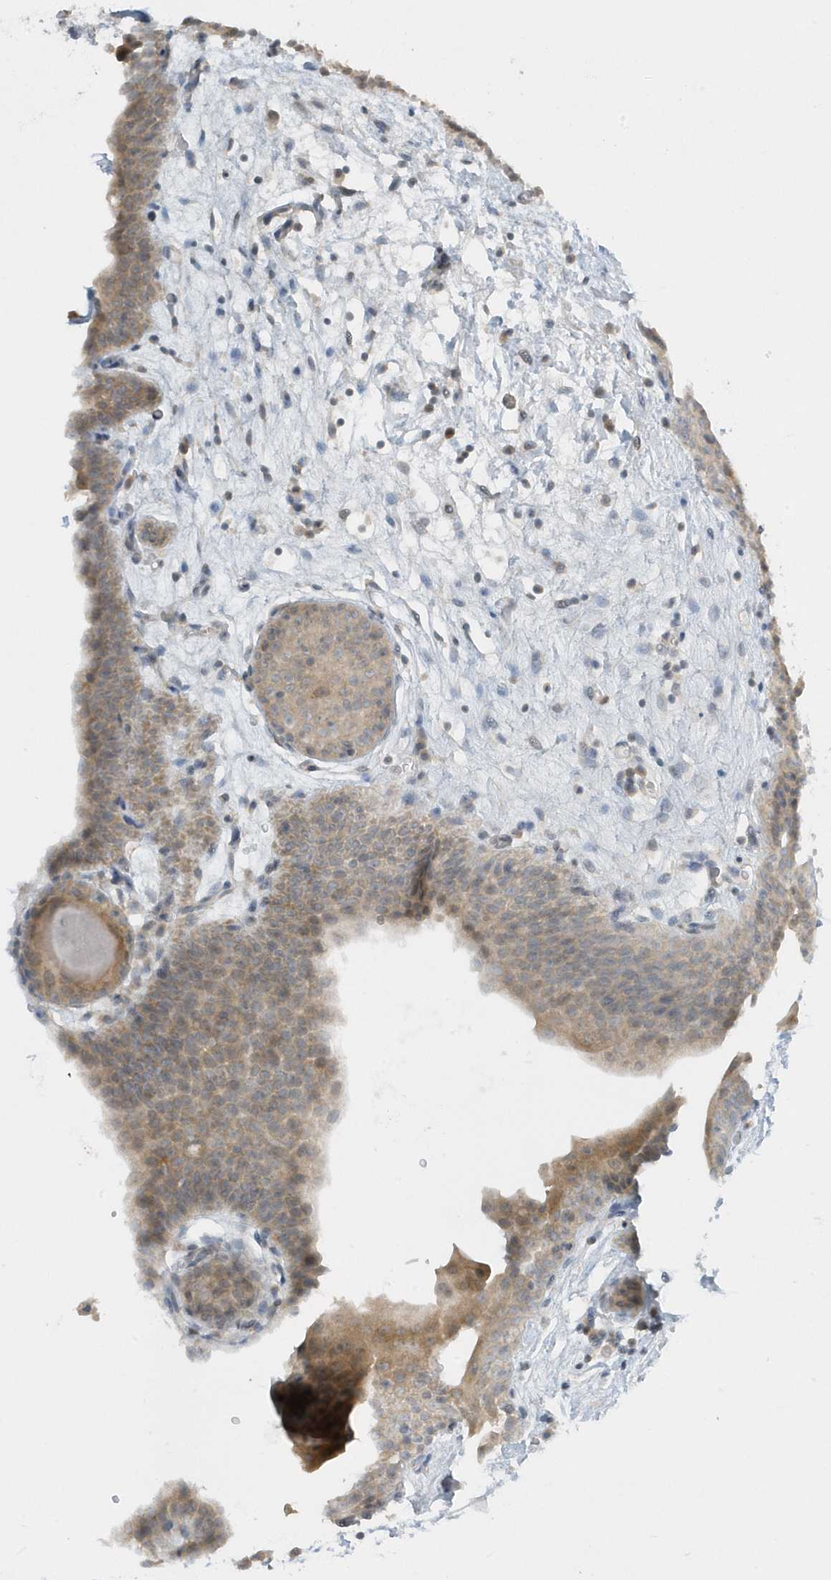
{"staining": {"intensity": "moderate", "quantity": "25%-75%", "location": "cytoplasmic/membranous"}, "tissue": "urinary bladder", "cell_type": "Urothelial cells", "image_type": "normal", "snomed": [{"axis": "morphology", "description": "Normal tissue, NOS"}, {"axis": "topography", "description": "Urinary bladder"}], "caption": "This image shows benign urinary bladder stained with IHC to label a protein in brown. The cytoplasmic/membranous of urothelial cells show moderate positivity for the protein. Nuclei are counter-stained blue.", "gene": "SCN3A", "patient": {"sex": "male", "age": 83}}